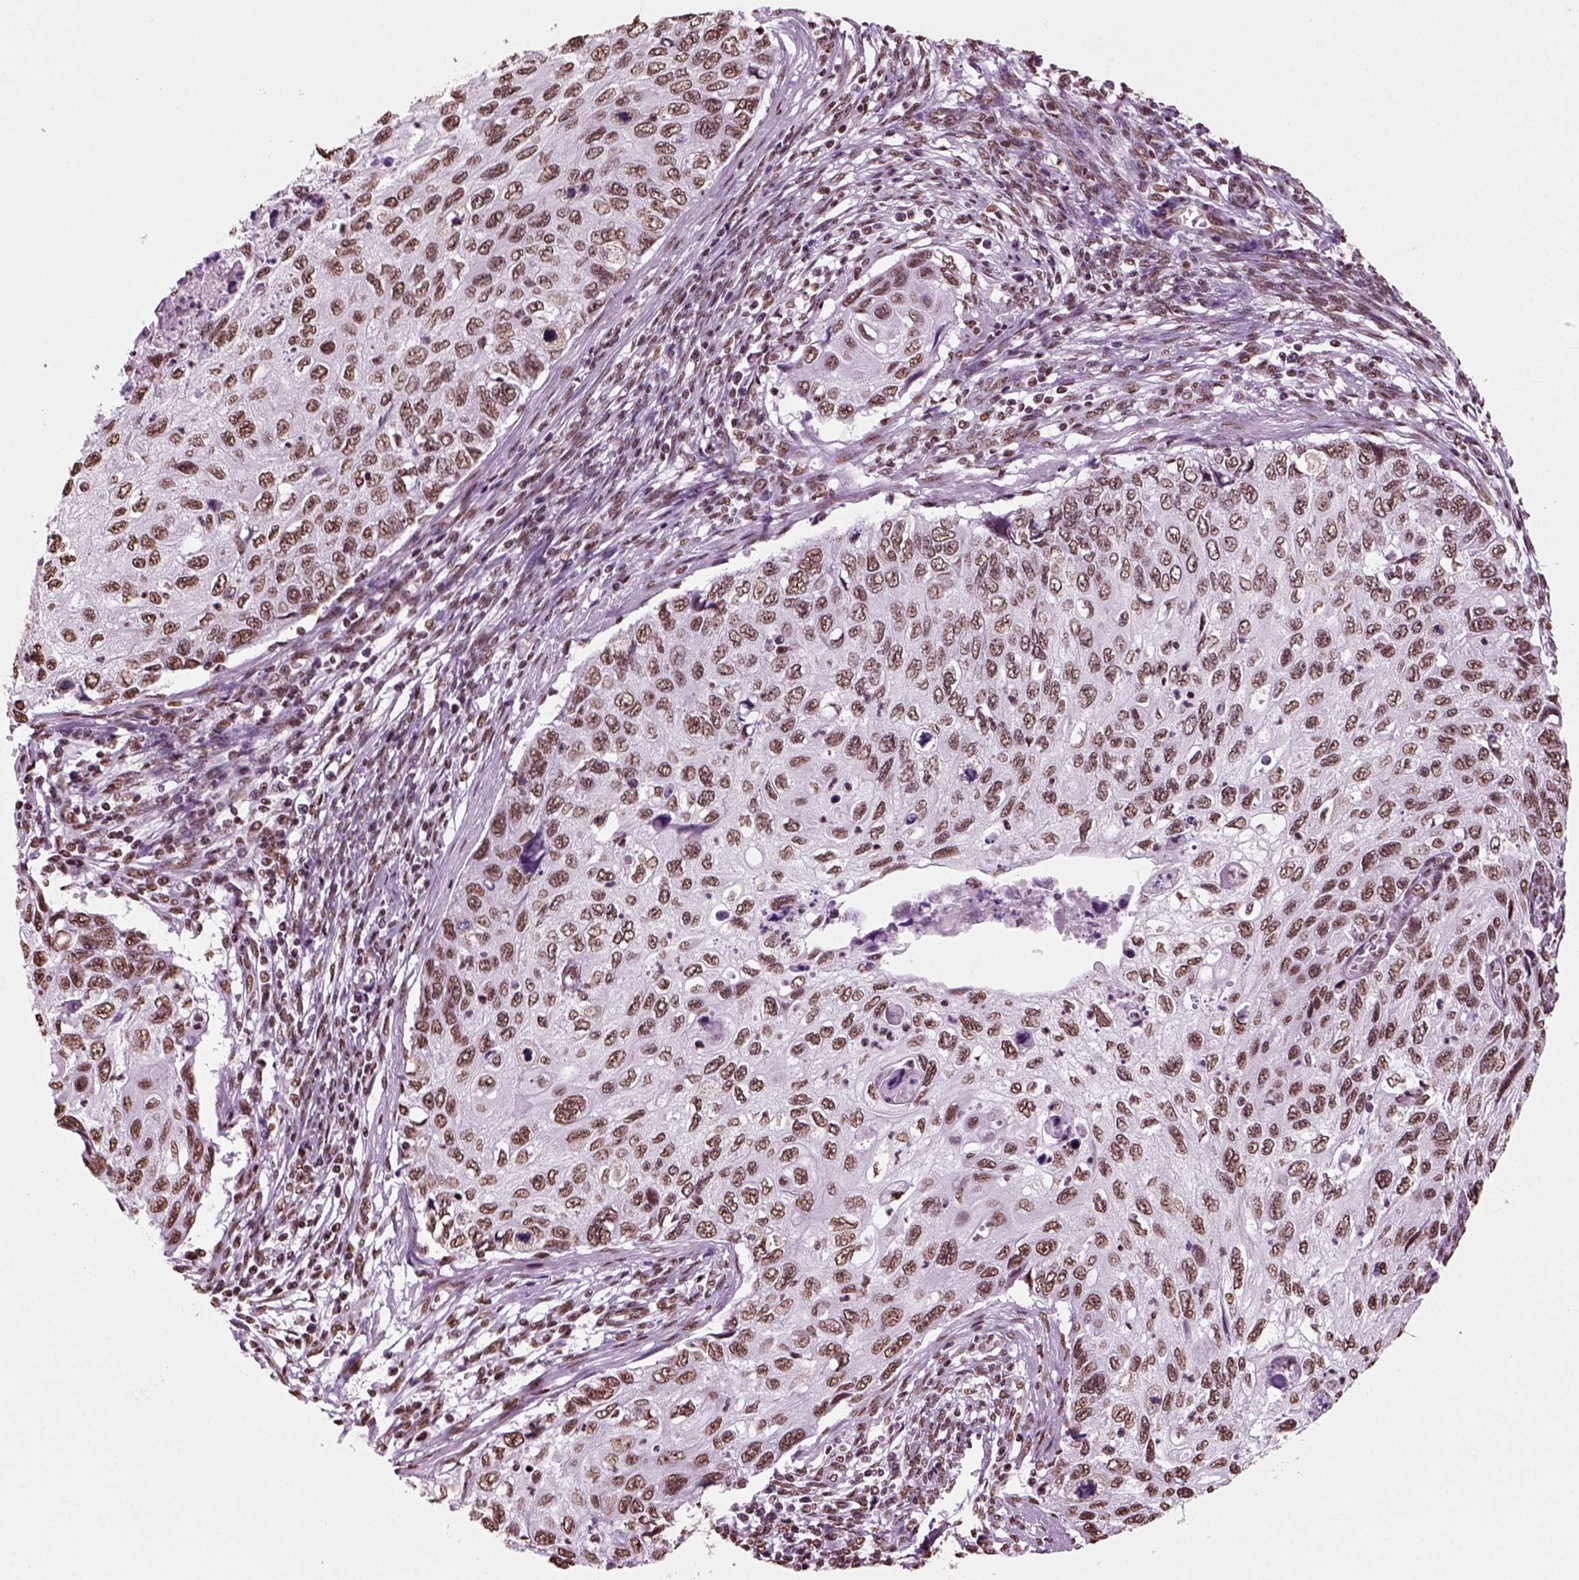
{"staining": {"intensity": "moderate", "quantity": ">75%", "location": "nuclear"}, "tissue": "cervical cancer", "cell_type": "Tumor cells", "image_type": "cancer", "snomed": [{"axis": "morphology", "description": "Squamous cell carcinoma, NOS"}, {"axis": "topography", "description": "Cervix"}], "caption": "Immunohistochemistry (IHC) (DAB (3,3'-diaminobenzidine)) staining of cervical squamous cell carcinoma exhibits moderate nuclear protein expression in approximately >75% of tumor cells.", "gene": "POLR1H", "patient": {"sex": "female", "age": 70}}